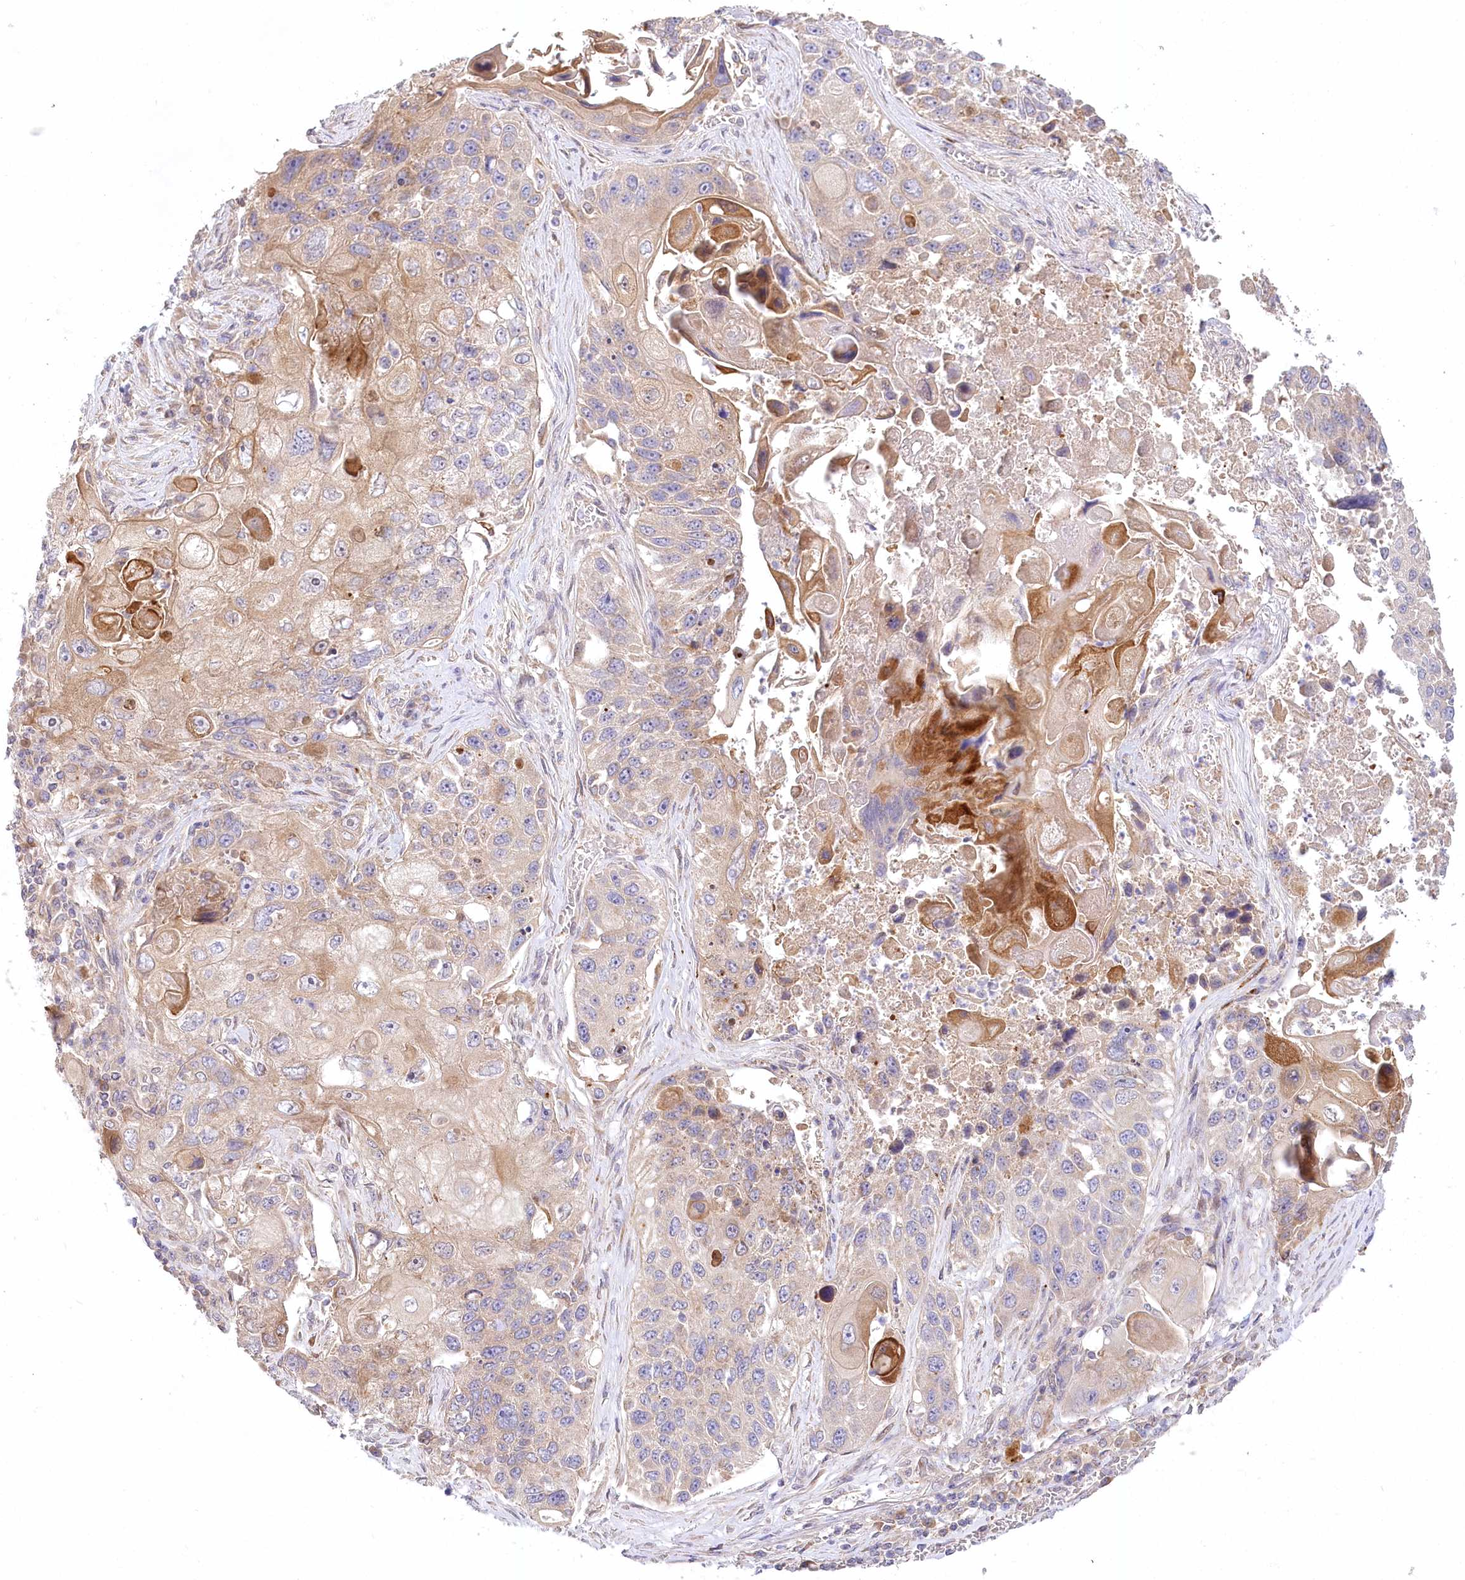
{"staining": {"intensity": "weak", "quantity": "<25%", "location": "cytoplasmic/membranous"}, "tissue": "lung cancer", "cell_type": "Tumor cells", "image_type": "cancer", "snomed": [{"axis": "morphology", "description": "Squamous cell carcinoma, NOS"}, {"axis": "topography", "description": "Lung"}], "caption": "There is no significant staining in tumor cells of lung cancer (squamous cell carcinoma).", "gene": "PYROXD1", "patient": {"sex": "male", "age": 61}}